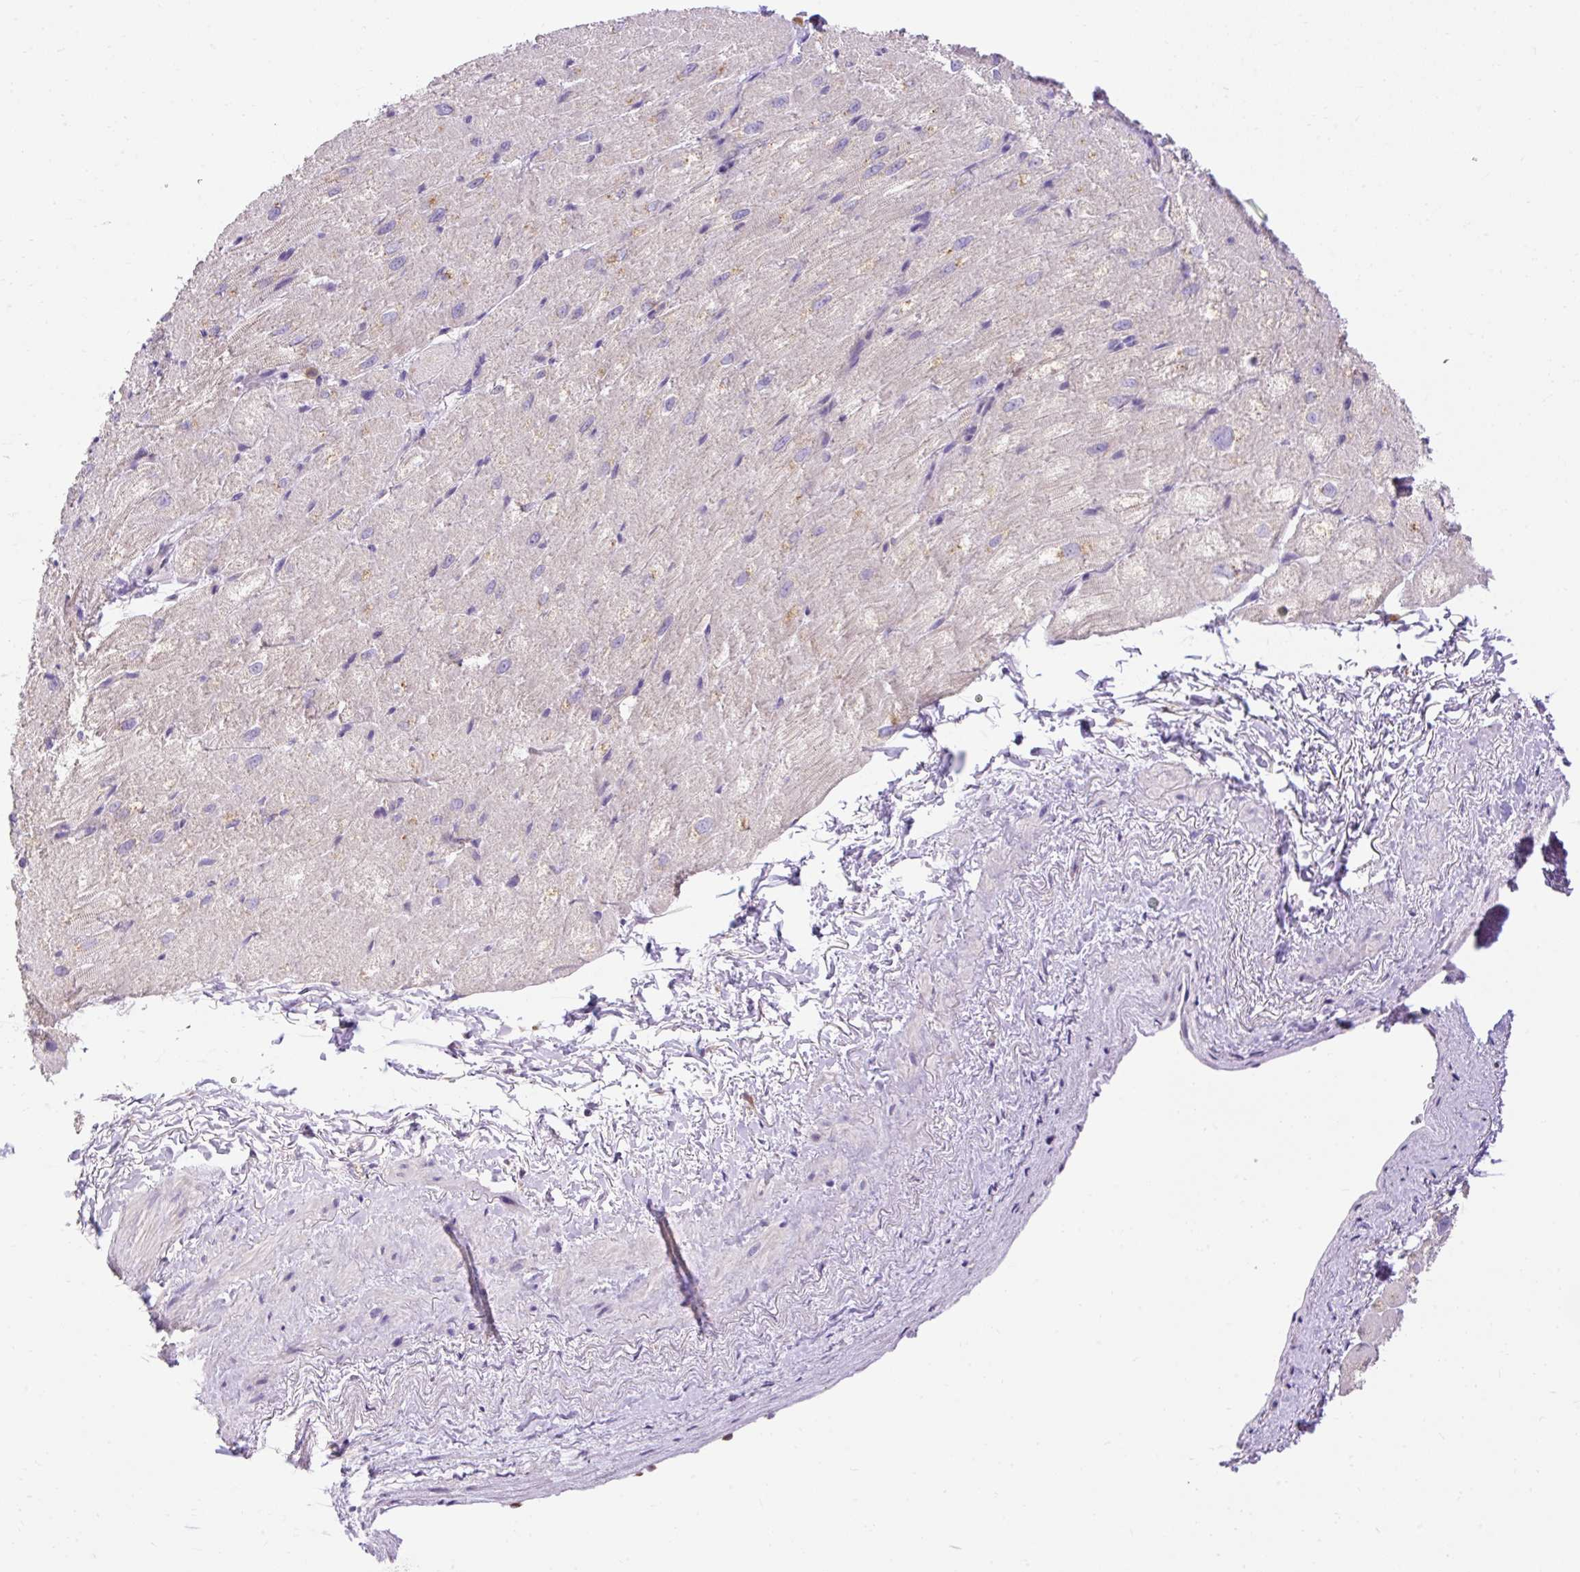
{"staining": {"intensity": "moderate", "quantity": "<25%", "location": "cytoplasmic/membranous"}, "tissue": "heart muscle", "cell_type": "Cardiomyocytes", "image_type": "normal", "snomed": [{"axis": "morphology", "description": "Normal tissue, NOS"}, {"axis": "topography", "description": "Heart"}], "caption": "Immunohistochemistry (IHC) histopathology image of normal heart muscle: human heart muscle stained using immunohistochemistry (IHC) shows low levels of moderate protein expression localized specifically in the cytoplasmic/membranous of cardiomyocytes, appearing as a cytoplasmic/membranous brown color.", "gene": "HEXB", "patient": {"sex": "male", "age": 62}}